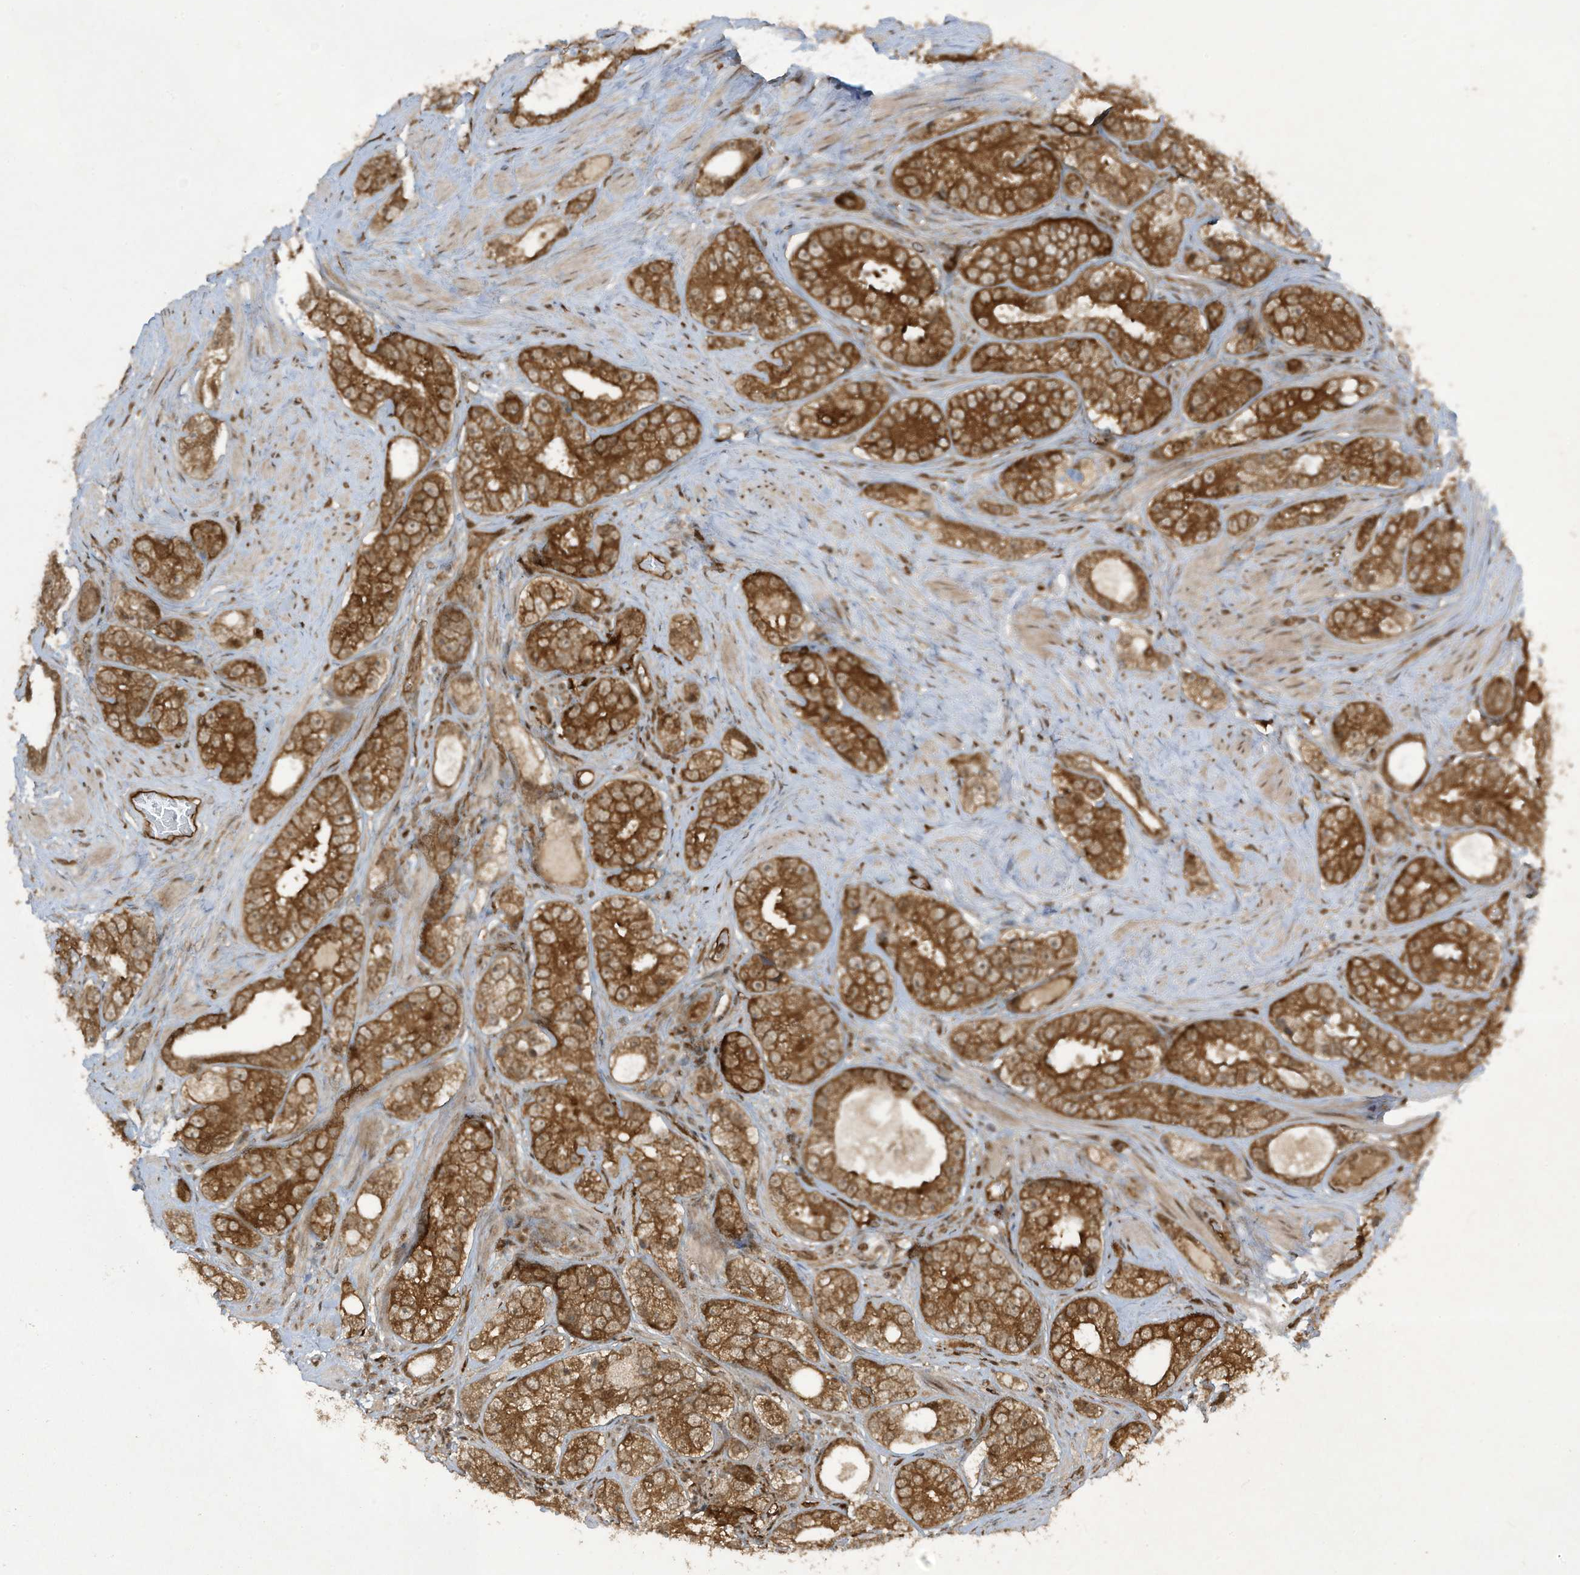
{"staining": {"intensity": "strong", "quantity": ">75%", "location": "cytoplasmic/membranous"}, "tissue": "prostate cancer", "cell_type": "Tumor cells", "image_type": "cancer", "snomed": [{"axis": "morphology", "description": "Adenocarcinoma, High grade"}, {"axis": "topography", "description": "Prostate"}], "caption": "A micrograph of prostate adenocarcinoma (high-grade) stained for a protein displays strong cytoplasmic/membranous brown staining in tumor cells.", "gene": "CERT1", "patient": {"sex": "male", "age": 56}}